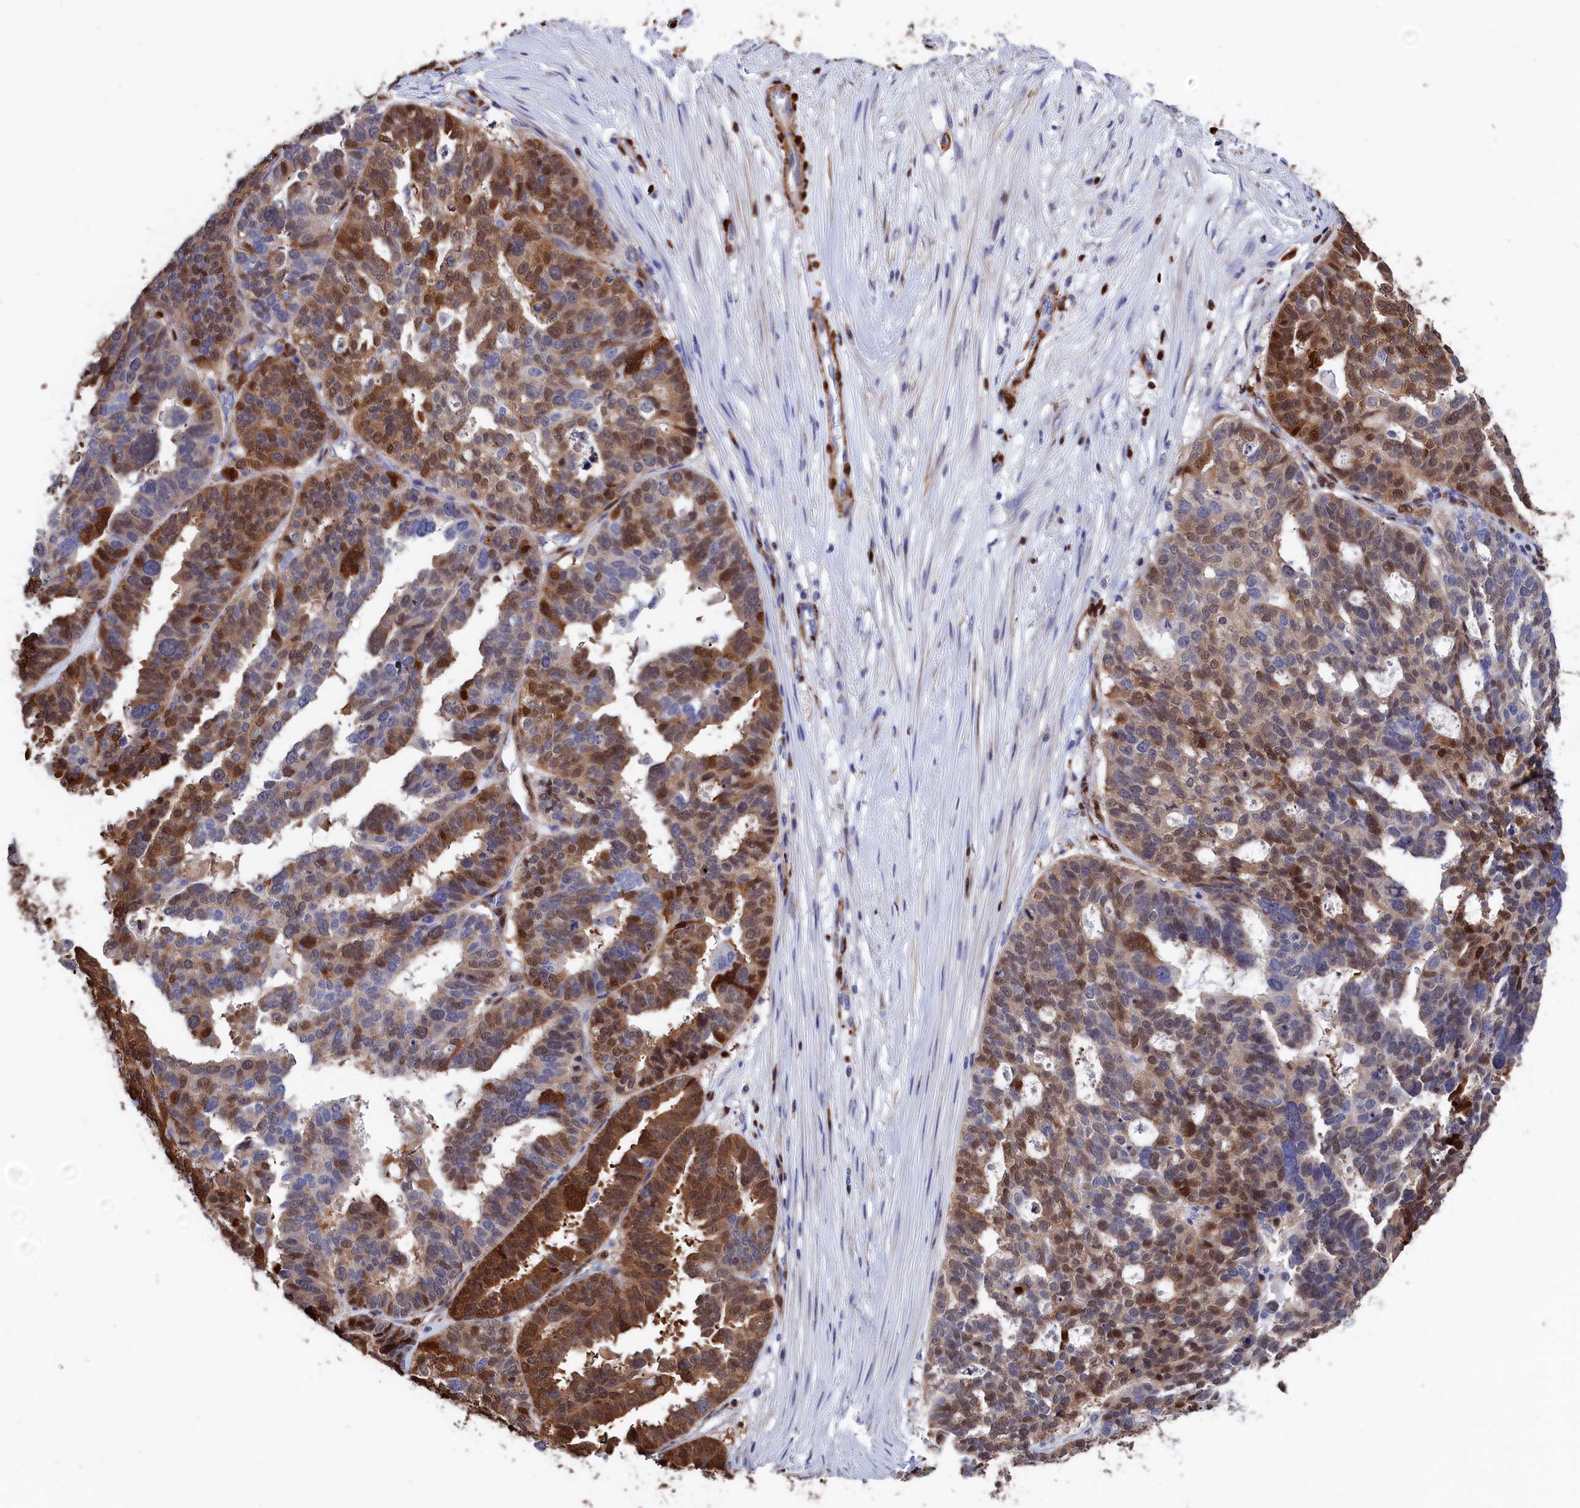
{"staining": {"intensity": "strong", "quantity": "25%-75%", "location": "cytoplasmic/membranous,nuclear"}, "tissue": "ovarian cancer", "cell_type": "Tumor cells", "image_type": "cancer", "snomed": [{"axis": "morphology", "description": "Cystadenocarcinoma, serous, NOS"}, {"axis": "topography", "description": "Ovary"}], "caption": "About 25%-75% of tumor cells in ovarian serous cystadenocarcinoma show strong cytoplasmic/membranous and nuclear protein expression as visualized by brown immunohistochemical staining.", "gene": "CRIP1", "patient": {"sex": "female", "age": 59}}